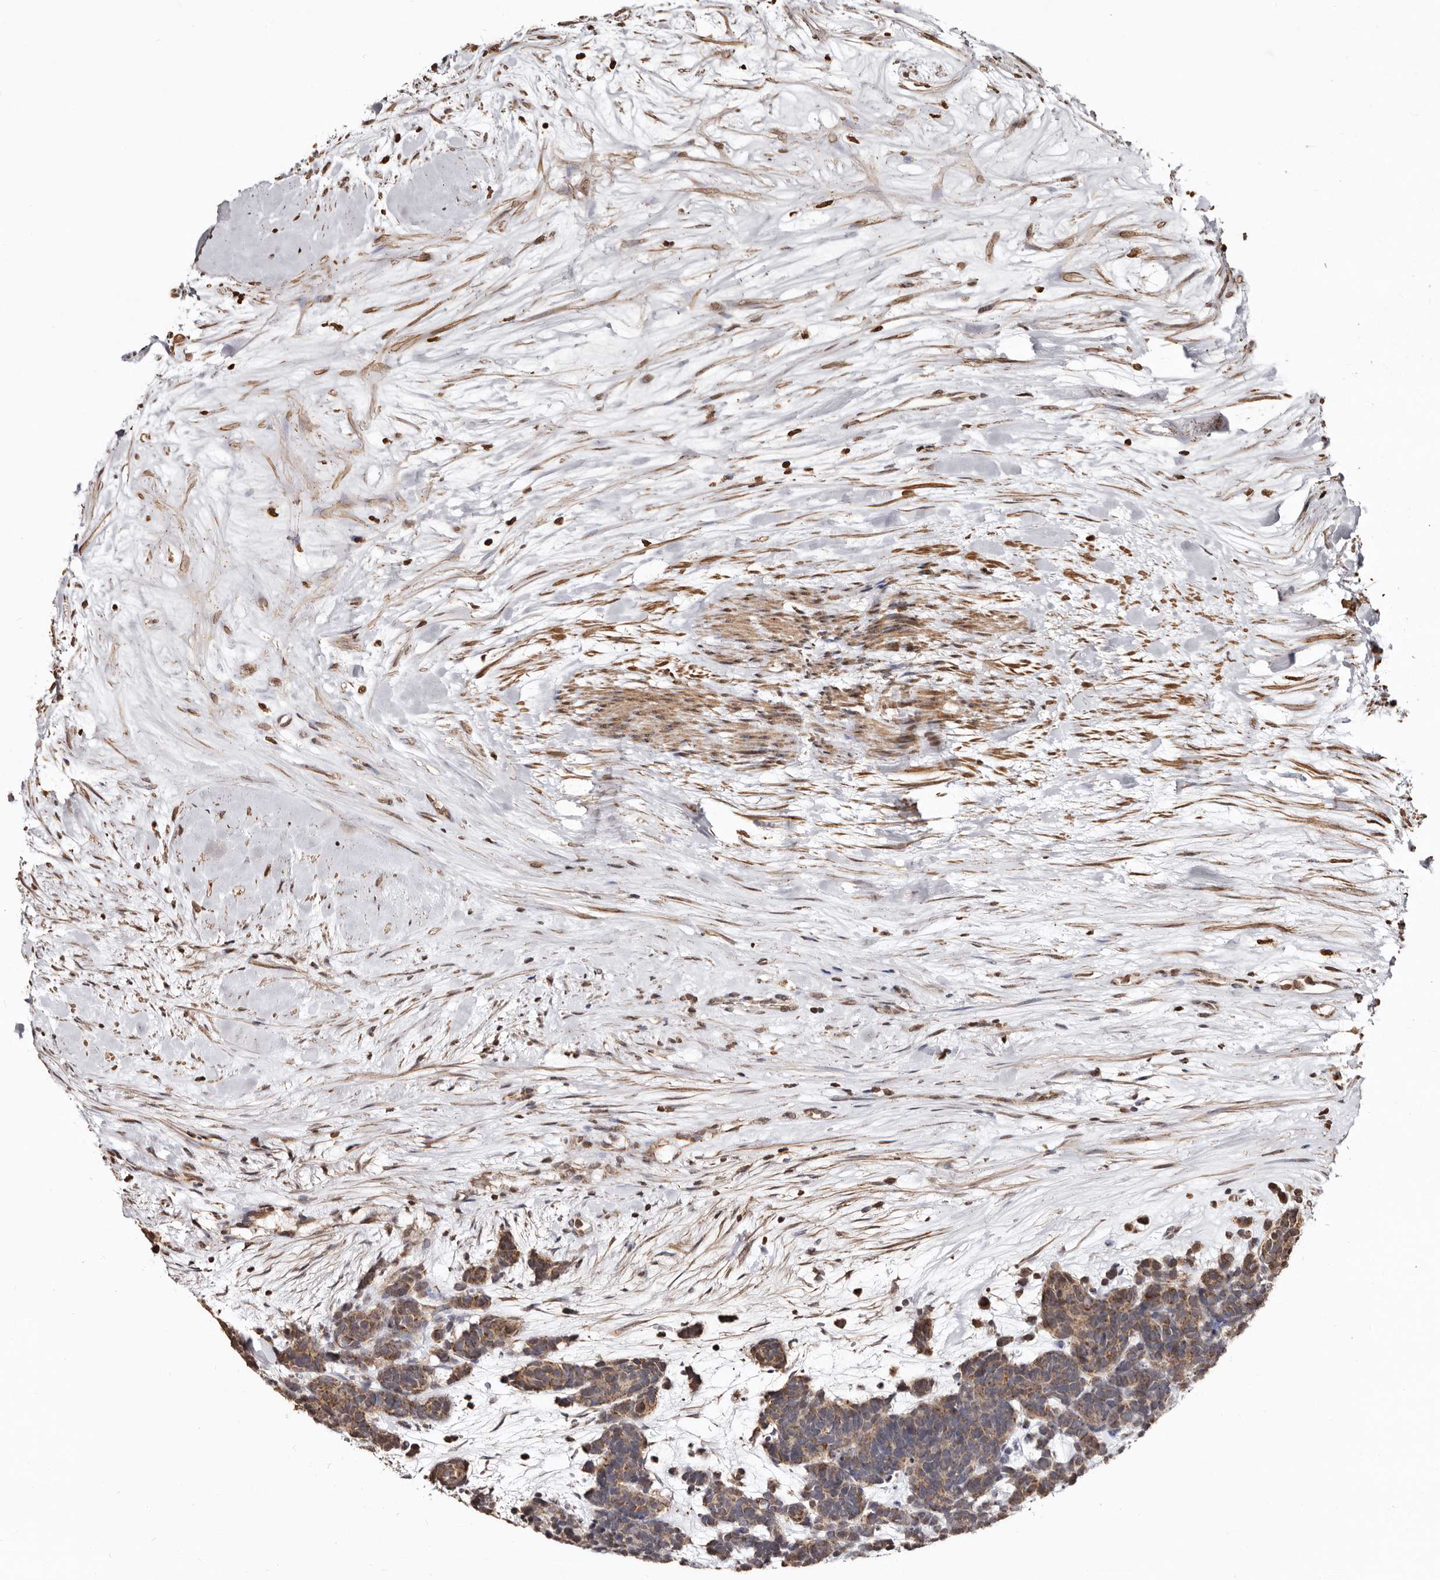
{"staining": {"intensity": "moderate", "quantity": ">75%", "location": "cytoplasmic/membranous"}, "tissue": "carcinoid", "cell_type": "Tumor cells", "image_type": "cancer", "snomed": [{"axis": "morphology", "description": "Carcinoma, NOS"}, {"axis": "morphology", "description": "Carcinoid, malignant, NOS"}, {"axis": "topography", "description": "Urinary bladder"}], "caption": "The immunohistochemical stain highlights moderate cytoplasmic/membranous expression in tumor cells of carcinoid (malignant) tissue.", "gene": "CCDC190", "patient": {"sex": "male", "age": 57}}